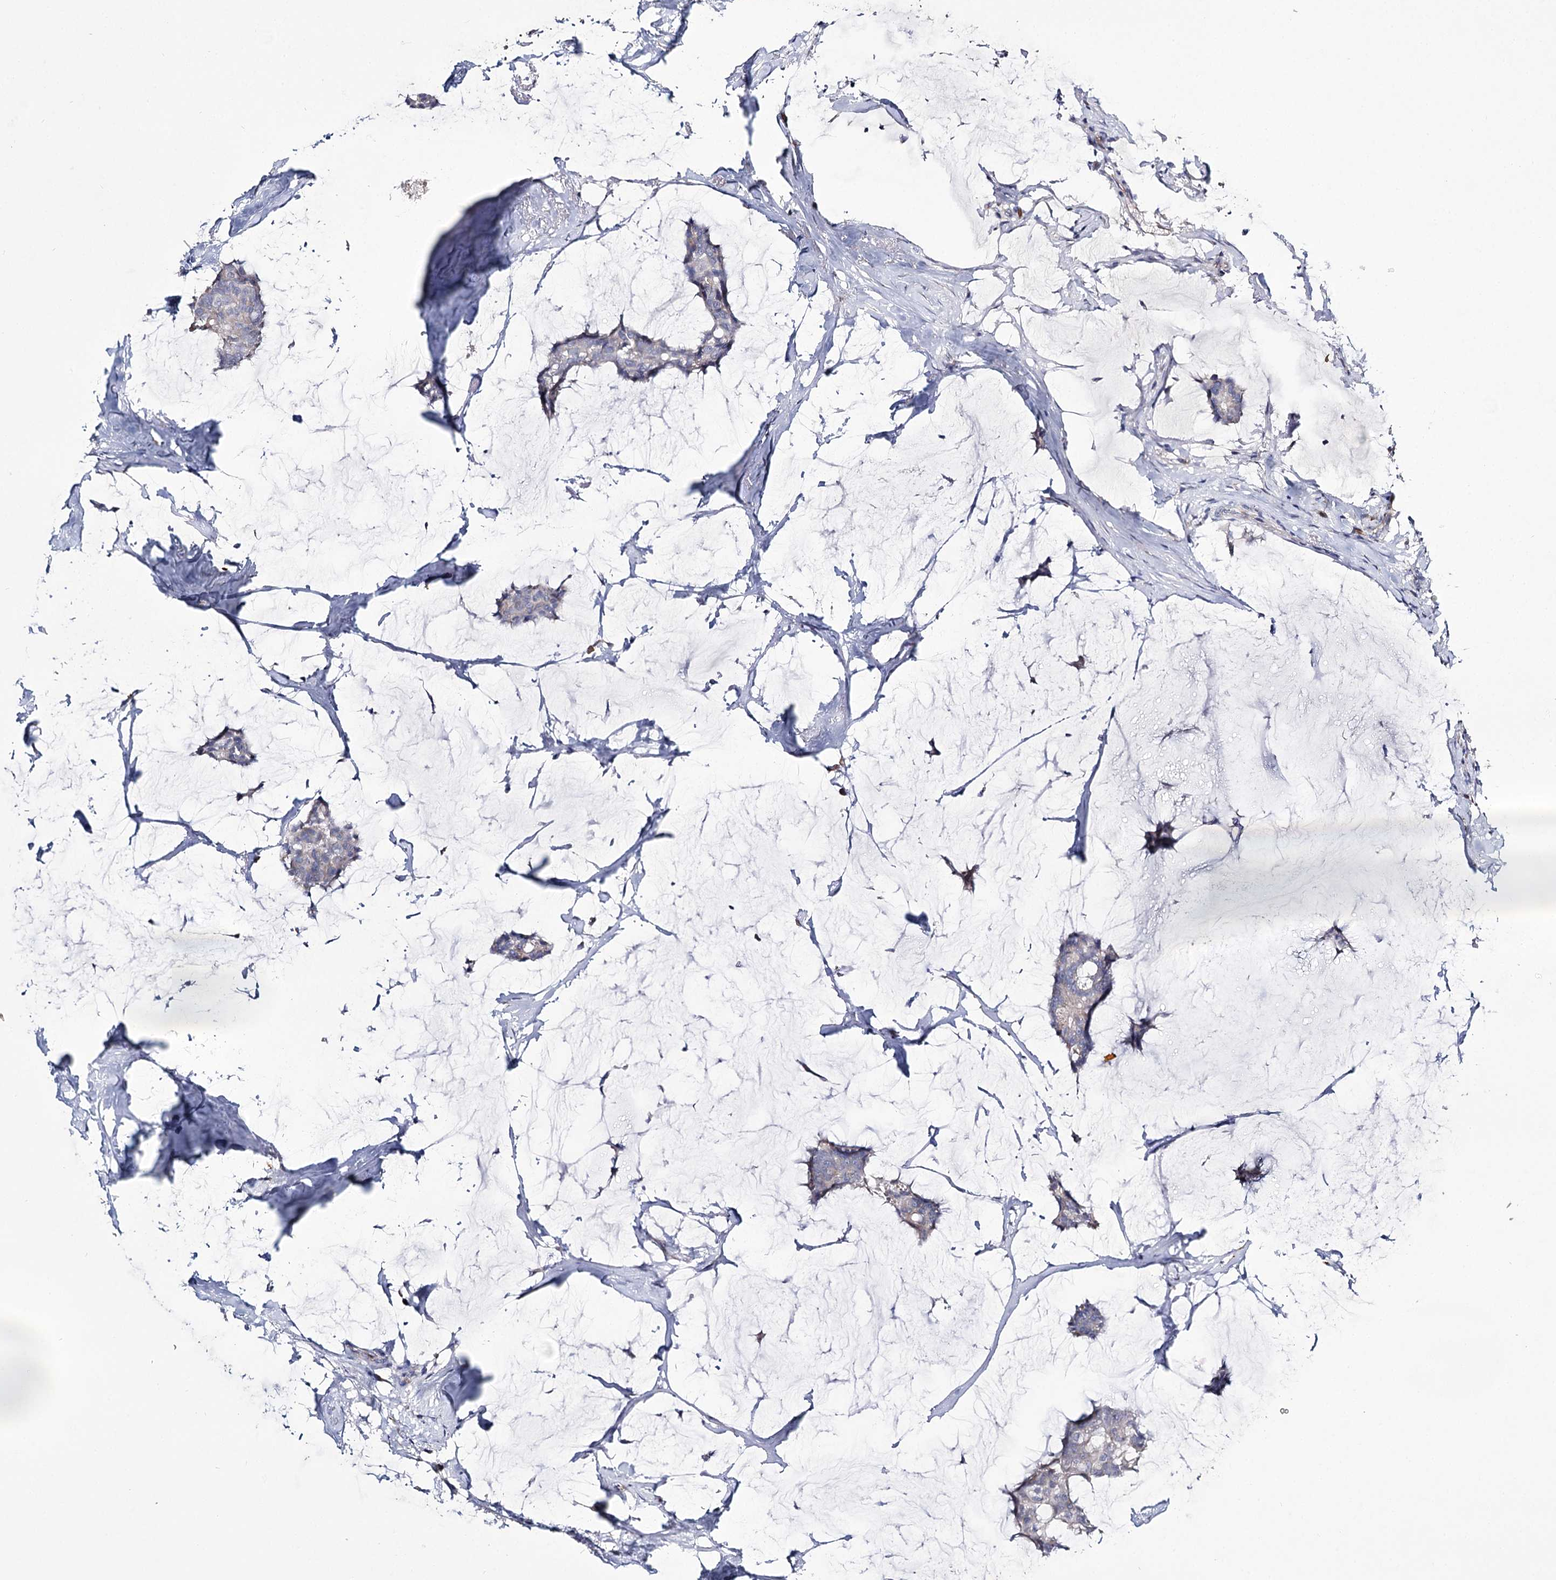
{"staining": {"intensity": "negative", "quantity": "none", "location": "none"}, "tissue": "breast cancer", "cell_type": "Tumor cells", "image_type": "cancer", "snomed": [{"axis": "morphology", "description": "Duct carcinoma"}, {"axis": "topography", "description": "Breast"}], "caption": "Immunohistochemistry (IHC) micrograph of neoplastic tissue: intraductal carcinoma (breast) stained with DAB (3,3'-diaminobenzidine) exhibits no significant protein expression in tumor cells. (DAB (3,3'-diaminobenzidine) IHC visualized using brightfield microscopy, high magnification).", "gene": "GBF1", "patient": {"sex": "female", "age": 93}}